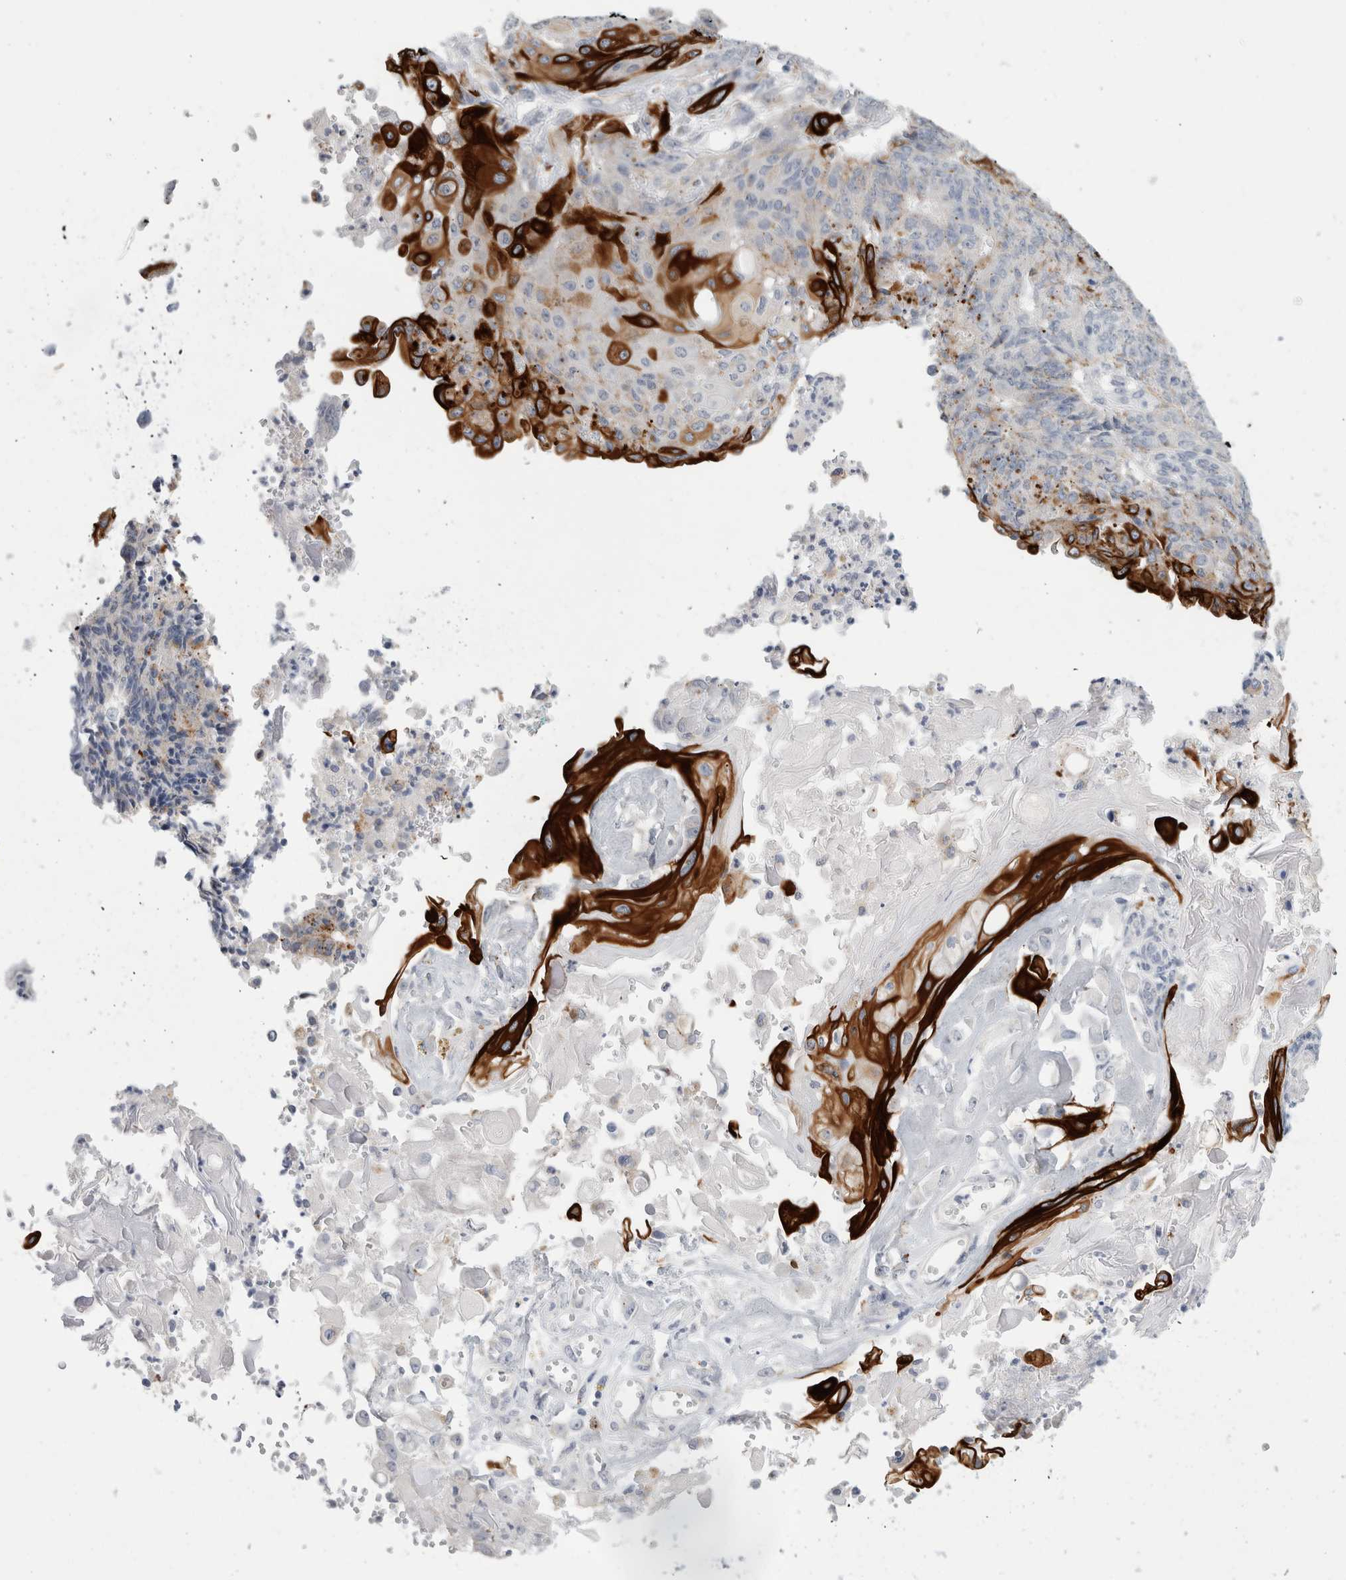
{"staining": {"intensity": "strong", "quantity": "25%-75%", "location": "cytoplasmic/membranous"}, "tissue": "endometrial cancer", "cell_type": "Tumor cells", "image_type": "cancer", "snomed": [{"axis": "morphology", "description": "Adenocarcinoma, NOS"}, {"axis": "topography", "description": "Endometrium"}], "caption": "A micrograph showing strong cytoplasmic/membranous staining in approximately 25%-75% of tumor cells in endometrial adenocarcinoma, as visualized by brown immunohistochemical staining.", "gene": "GAA", "patient": {"sex": "female", "age": 32}}